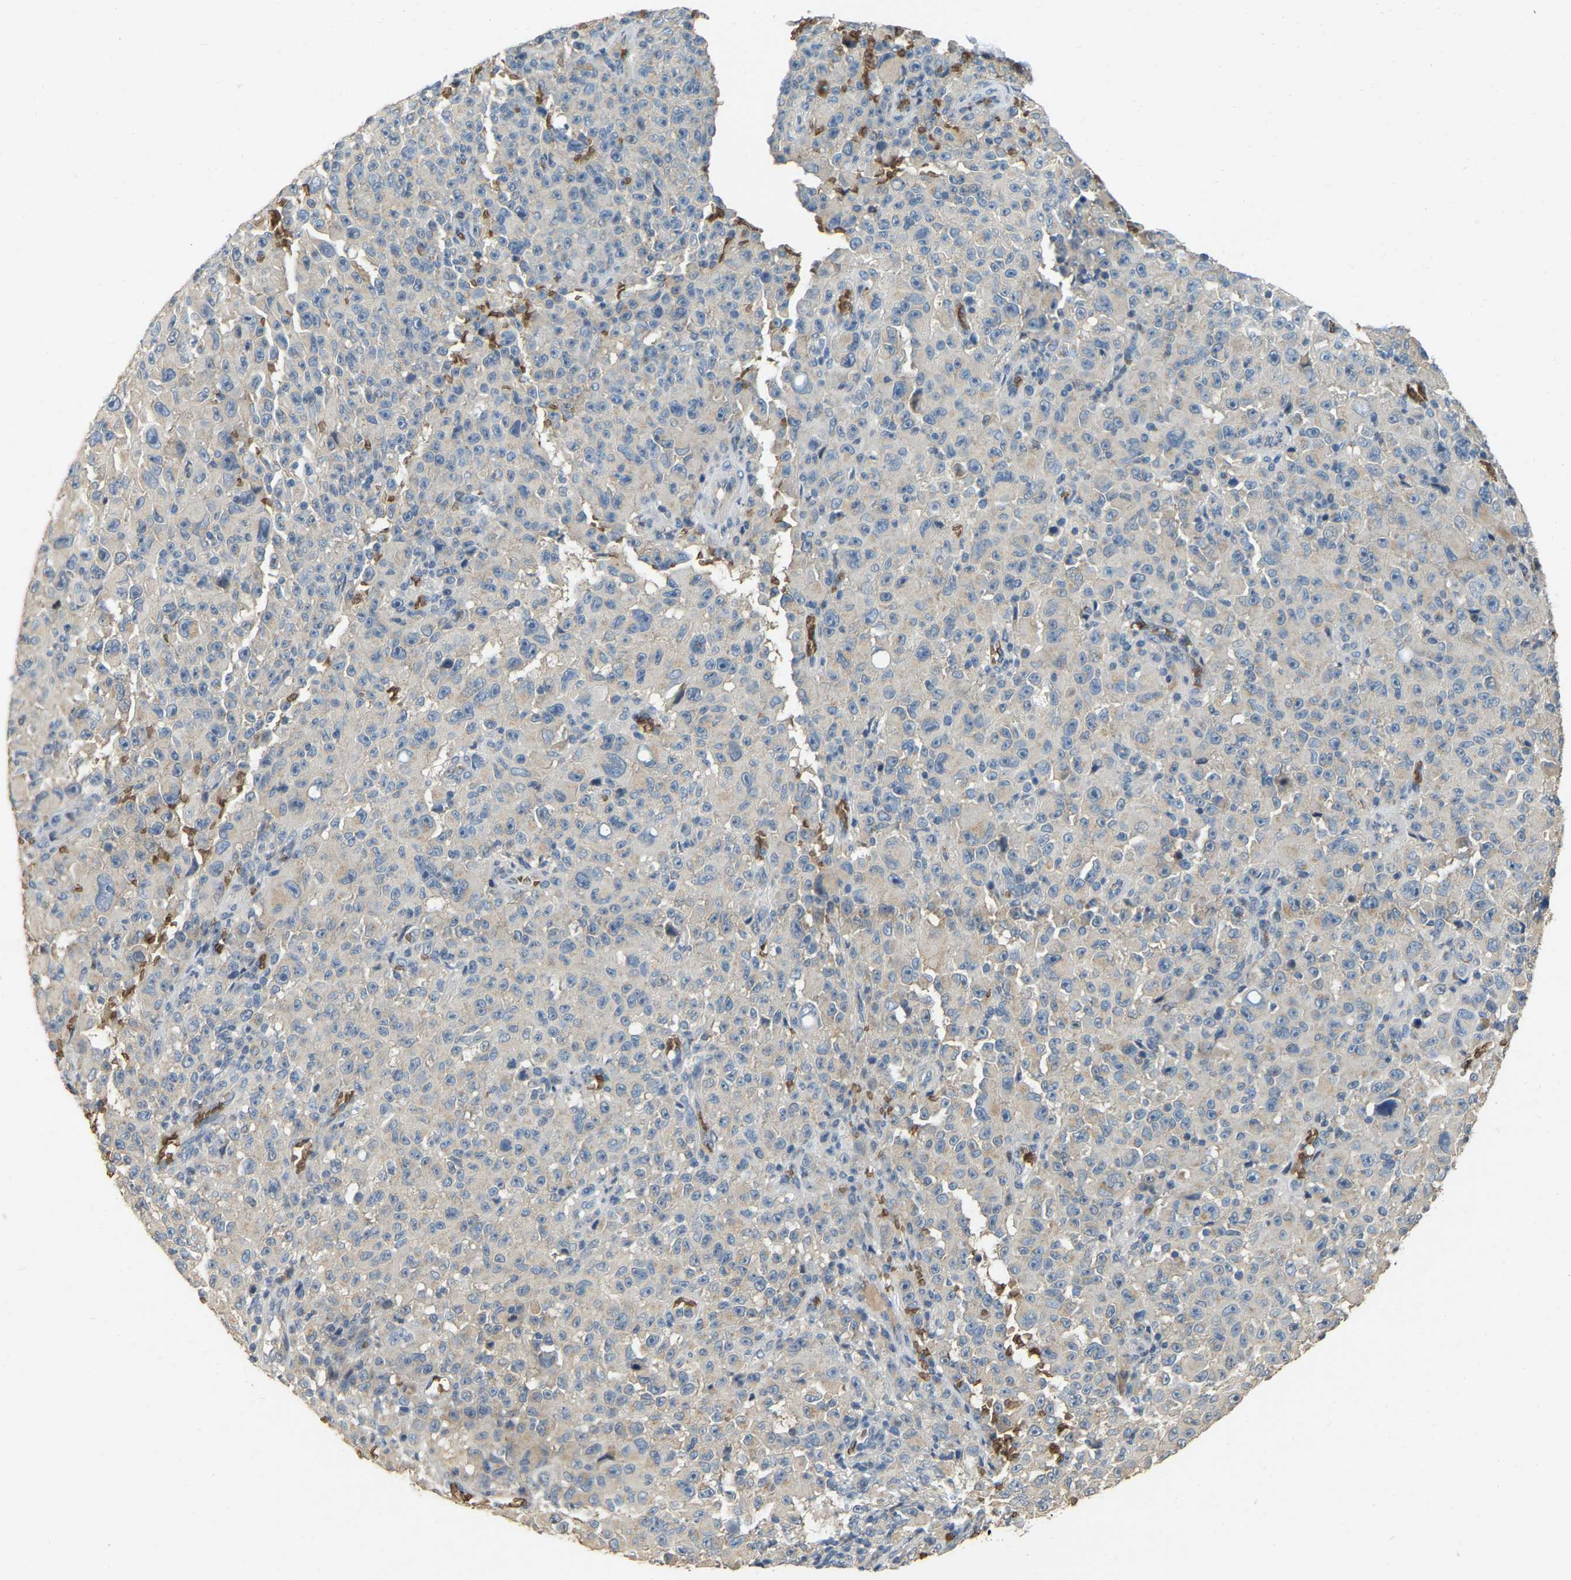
{"staining": {"intensity": "weak", "quantity": "<25%", "location": "cytoplasmic/membranous"}, "tissue": "melanoma", "cell_type": "Tumor cells", "image_type": "cancer", "snomed": [{"axis": "morphology", "description": "Malignant melanoma, NOS"}, {"axis": "topography", "description": "Skin"}], "caption": "Malignant melanoma was stained to show a protein in brown. There is no significant expression in tumor cells. (Brightfield microscopy of DAB IHC at high magnification).", "gene": "CFAP298", "patient": {"sex": "female", "age": 82}}